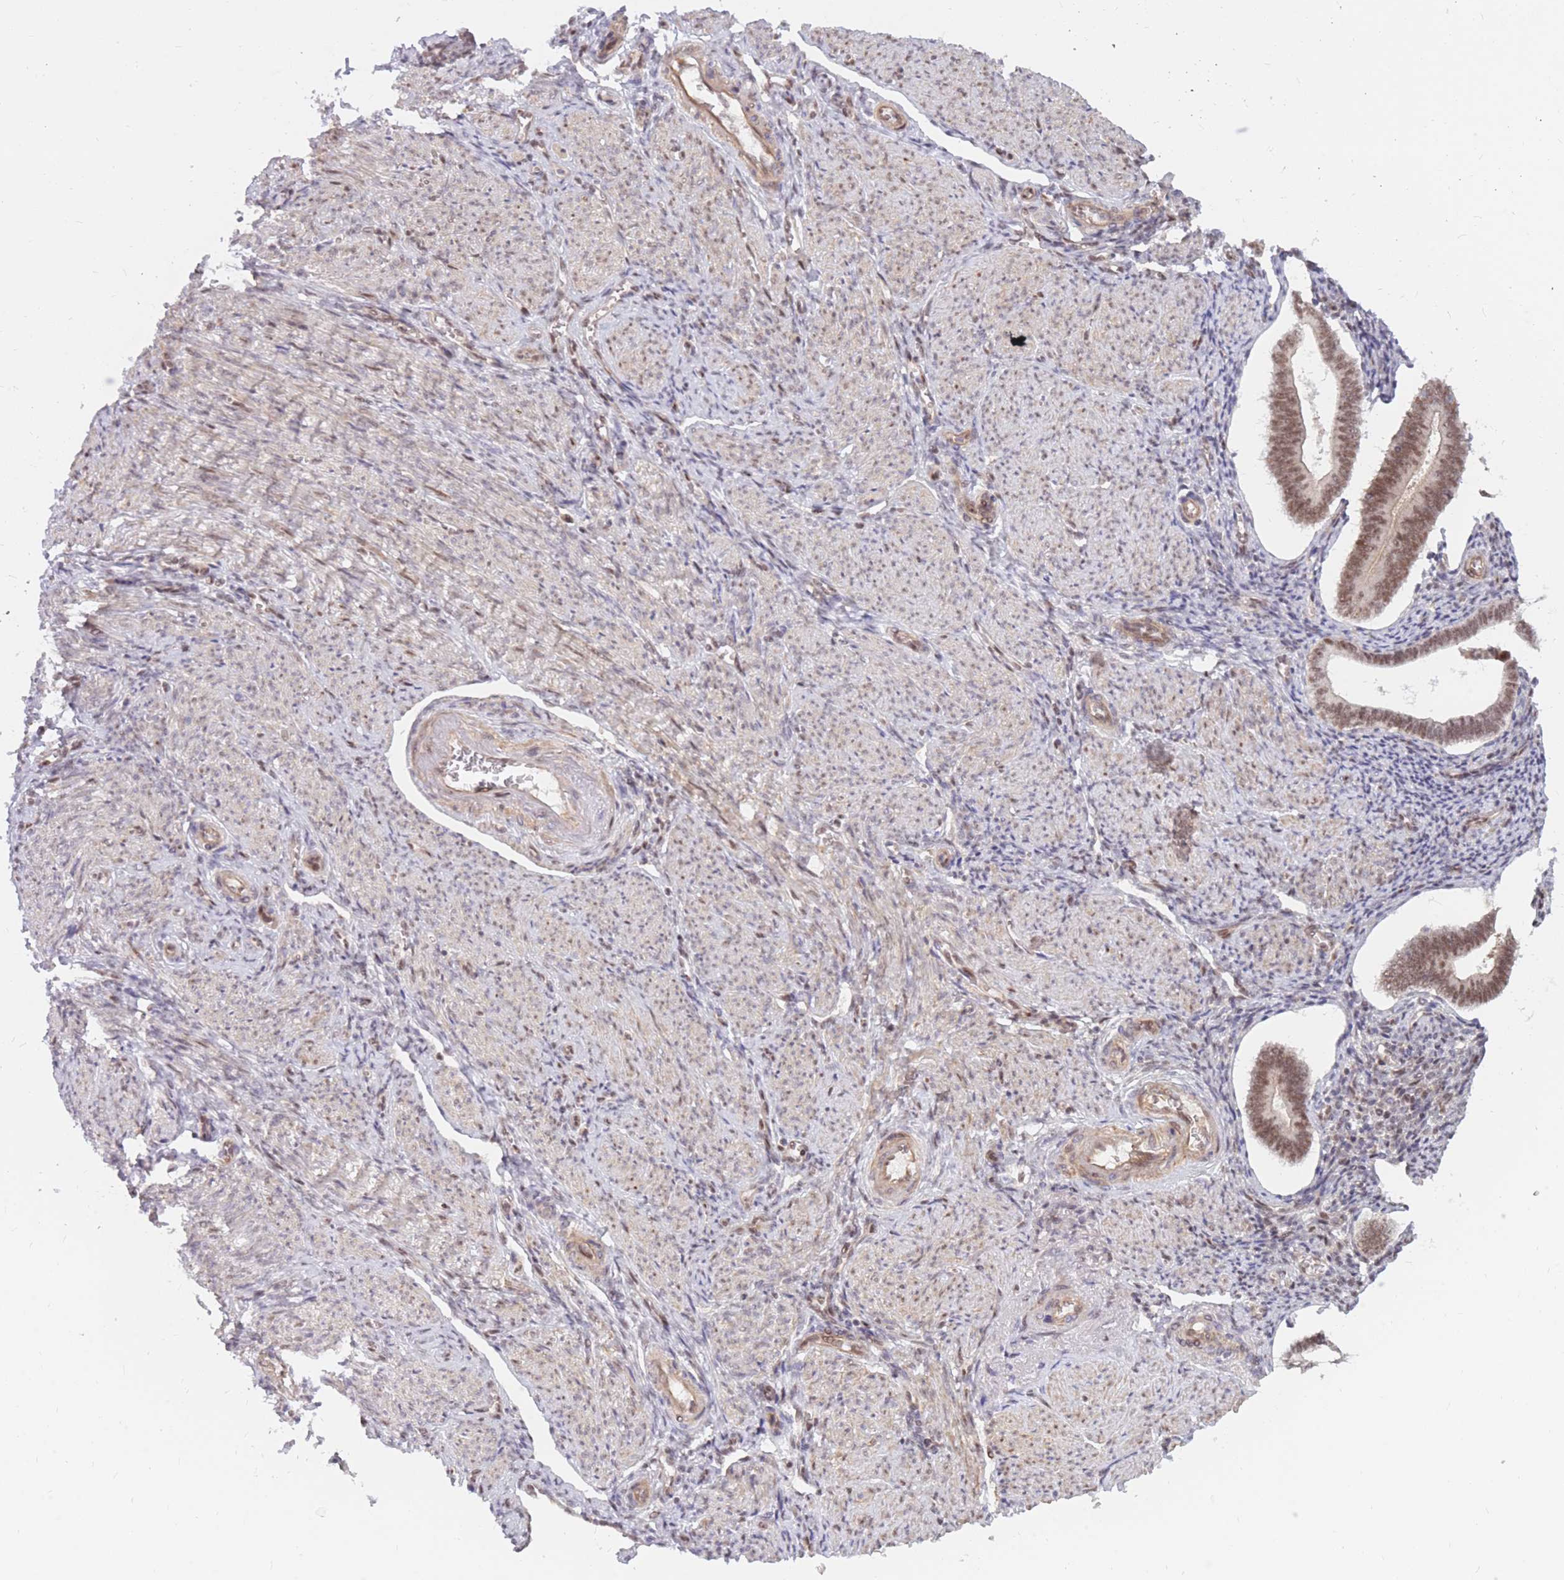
{"staining": {"intensity": "moderate", "quantity": ">75%", "location": "nuclear"}, "tissue": "endometrium", "cell_type": "Cells in endometrial stroma", "image_type": "normal", "snomed": [{"axis": "morphology", "description": "Normal tissue, NOS"}, {"axis": "topography", "description": "Endometrium"}], "caption": "Immunohistochemical staining of normal endometrium demonstrates moderate nuclear protein expression in approximately >75% of cells in endometrial stroma.", "gene": "ERICH6B", "patient": {"sex": "female", "age": 44}}